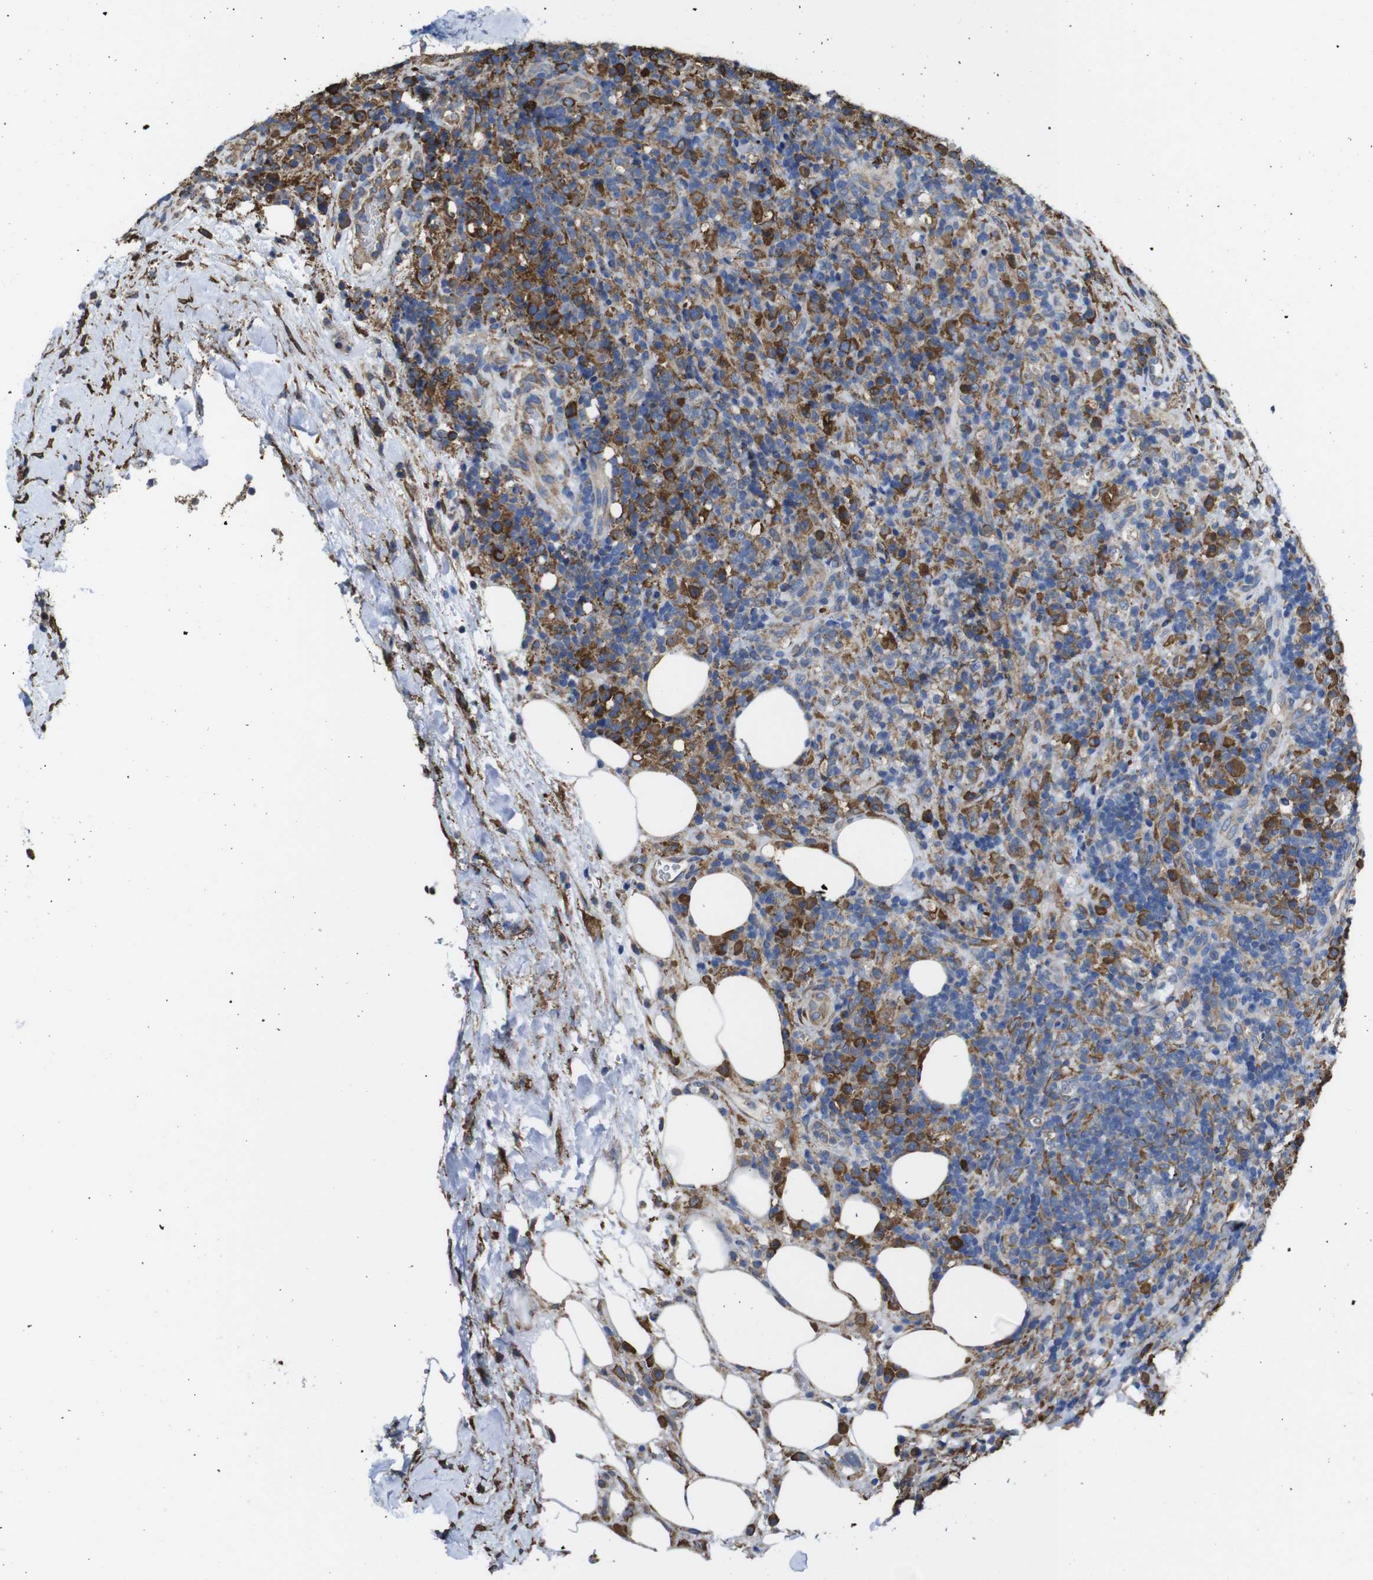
{"staining": {"intensity": "moderate", "quantity": "25%-75%", "location": "cytoplasmic/membranous"}, "tissue": "lymphoma", "cell_type": "Tumor cells", "image_type": "cancer", "snomed": [{"axis": "morphology", "description": "Malignant lymphoma, non-Hodgkin's type, High grade"}, {"axis": "topography", "description": "Lymph node"}], "caption": "Protein analysis of lymphoma tissue demonstrates moderate cytoplasmic/membranous positivity in about 25%-75% of tumor cells. (IHC, brightfield microscopy, high magnification).", "gene": "PPIB", "patient": {"sex": "female", "age": 76}}